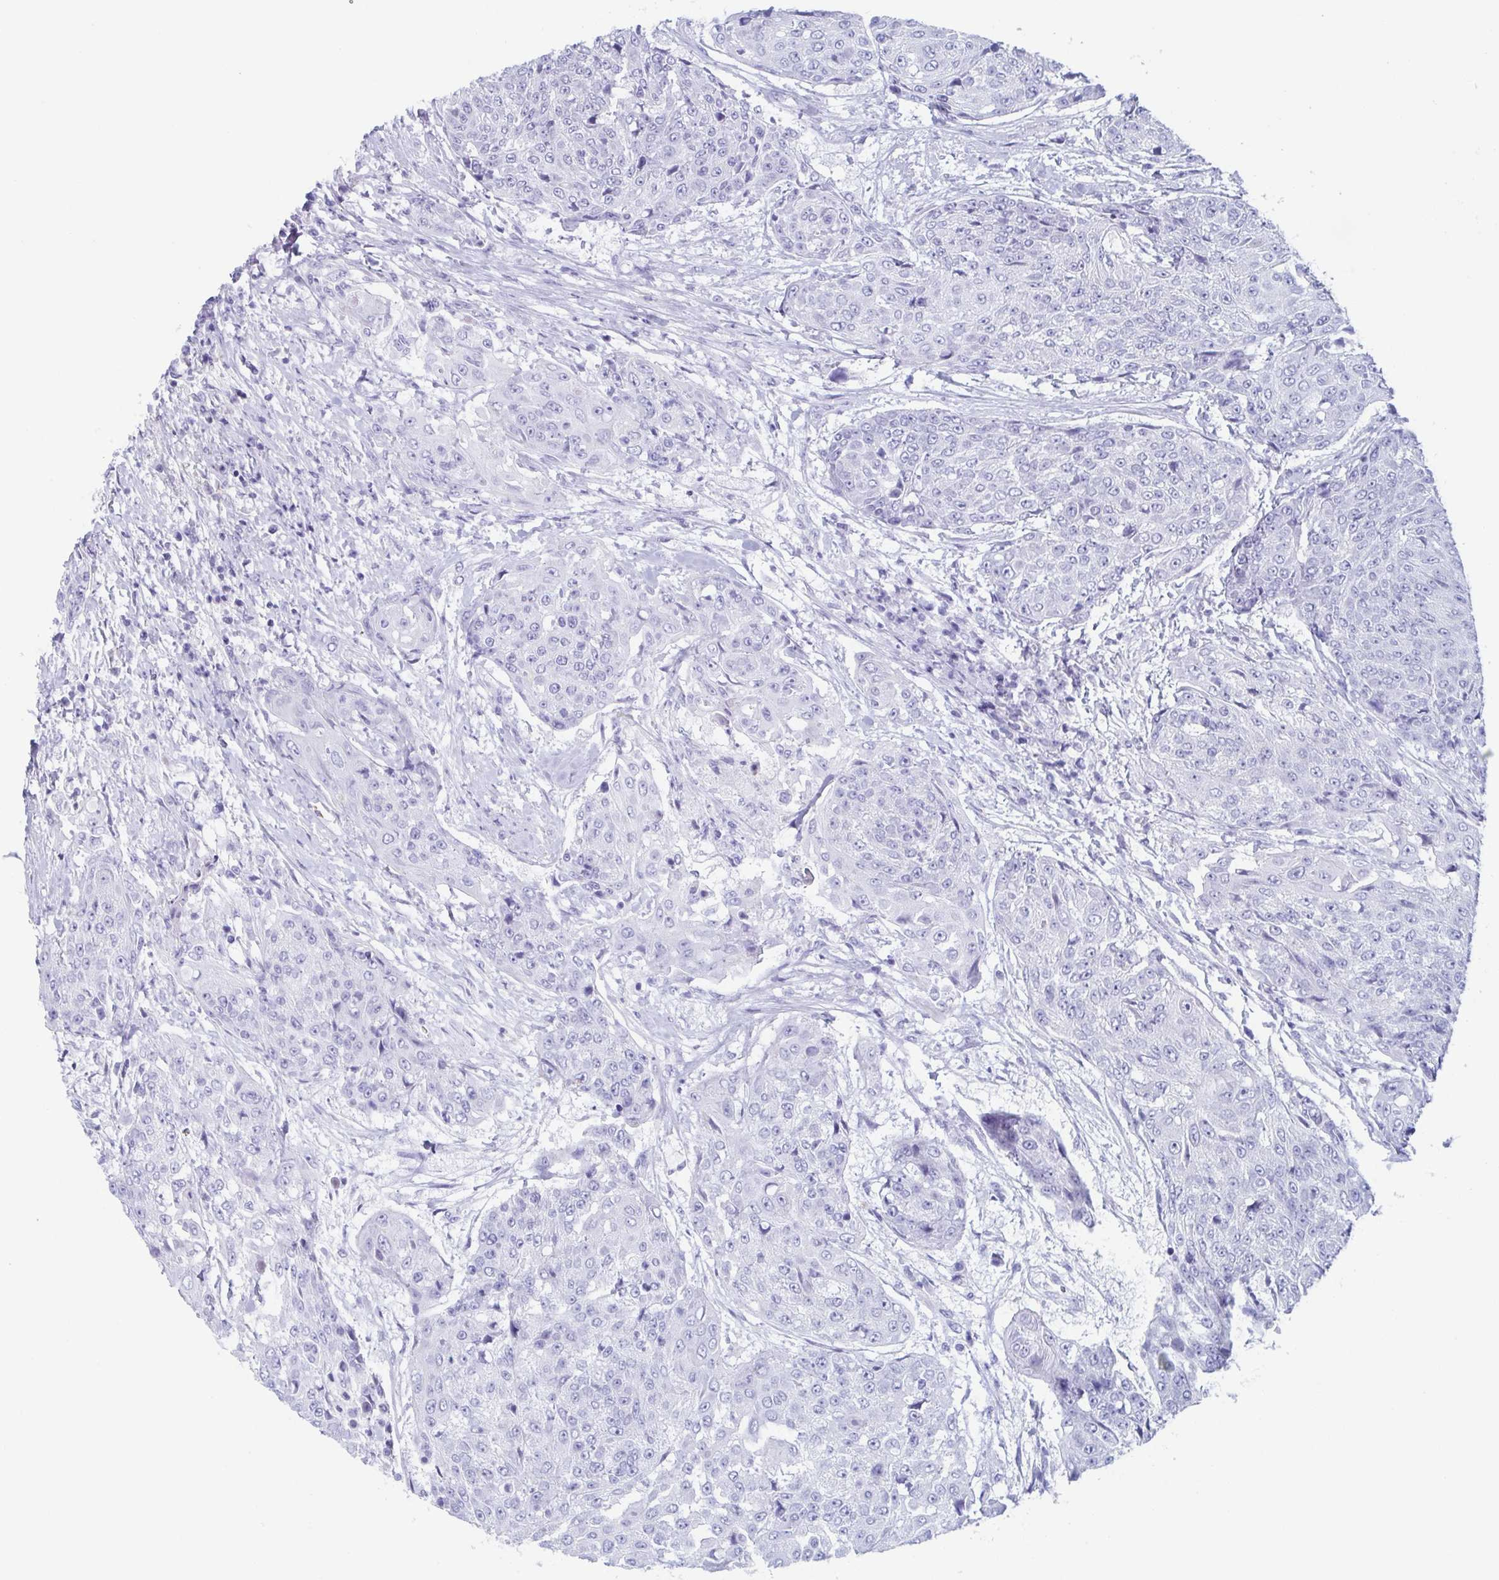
{"staining": {"intensity": "negative", "quantity": "none", "location": "none"}, "tissue": "urothelial cancer", "cell_type": "Tumor cells", "image_type": "cancer", "snomed": [{"axis": "morphology", "description": "Urothelial carcinoma, High grade"}, {"axis": "topography", "description": "Urinary bladder"}], "caption": "Urothelial carcinoma (high-grade) was stained to show a protein in brown. There is no significant expression in tumor cells.", "gene": "LYRM2", "patient": {"sex": "female", "age": 63}}